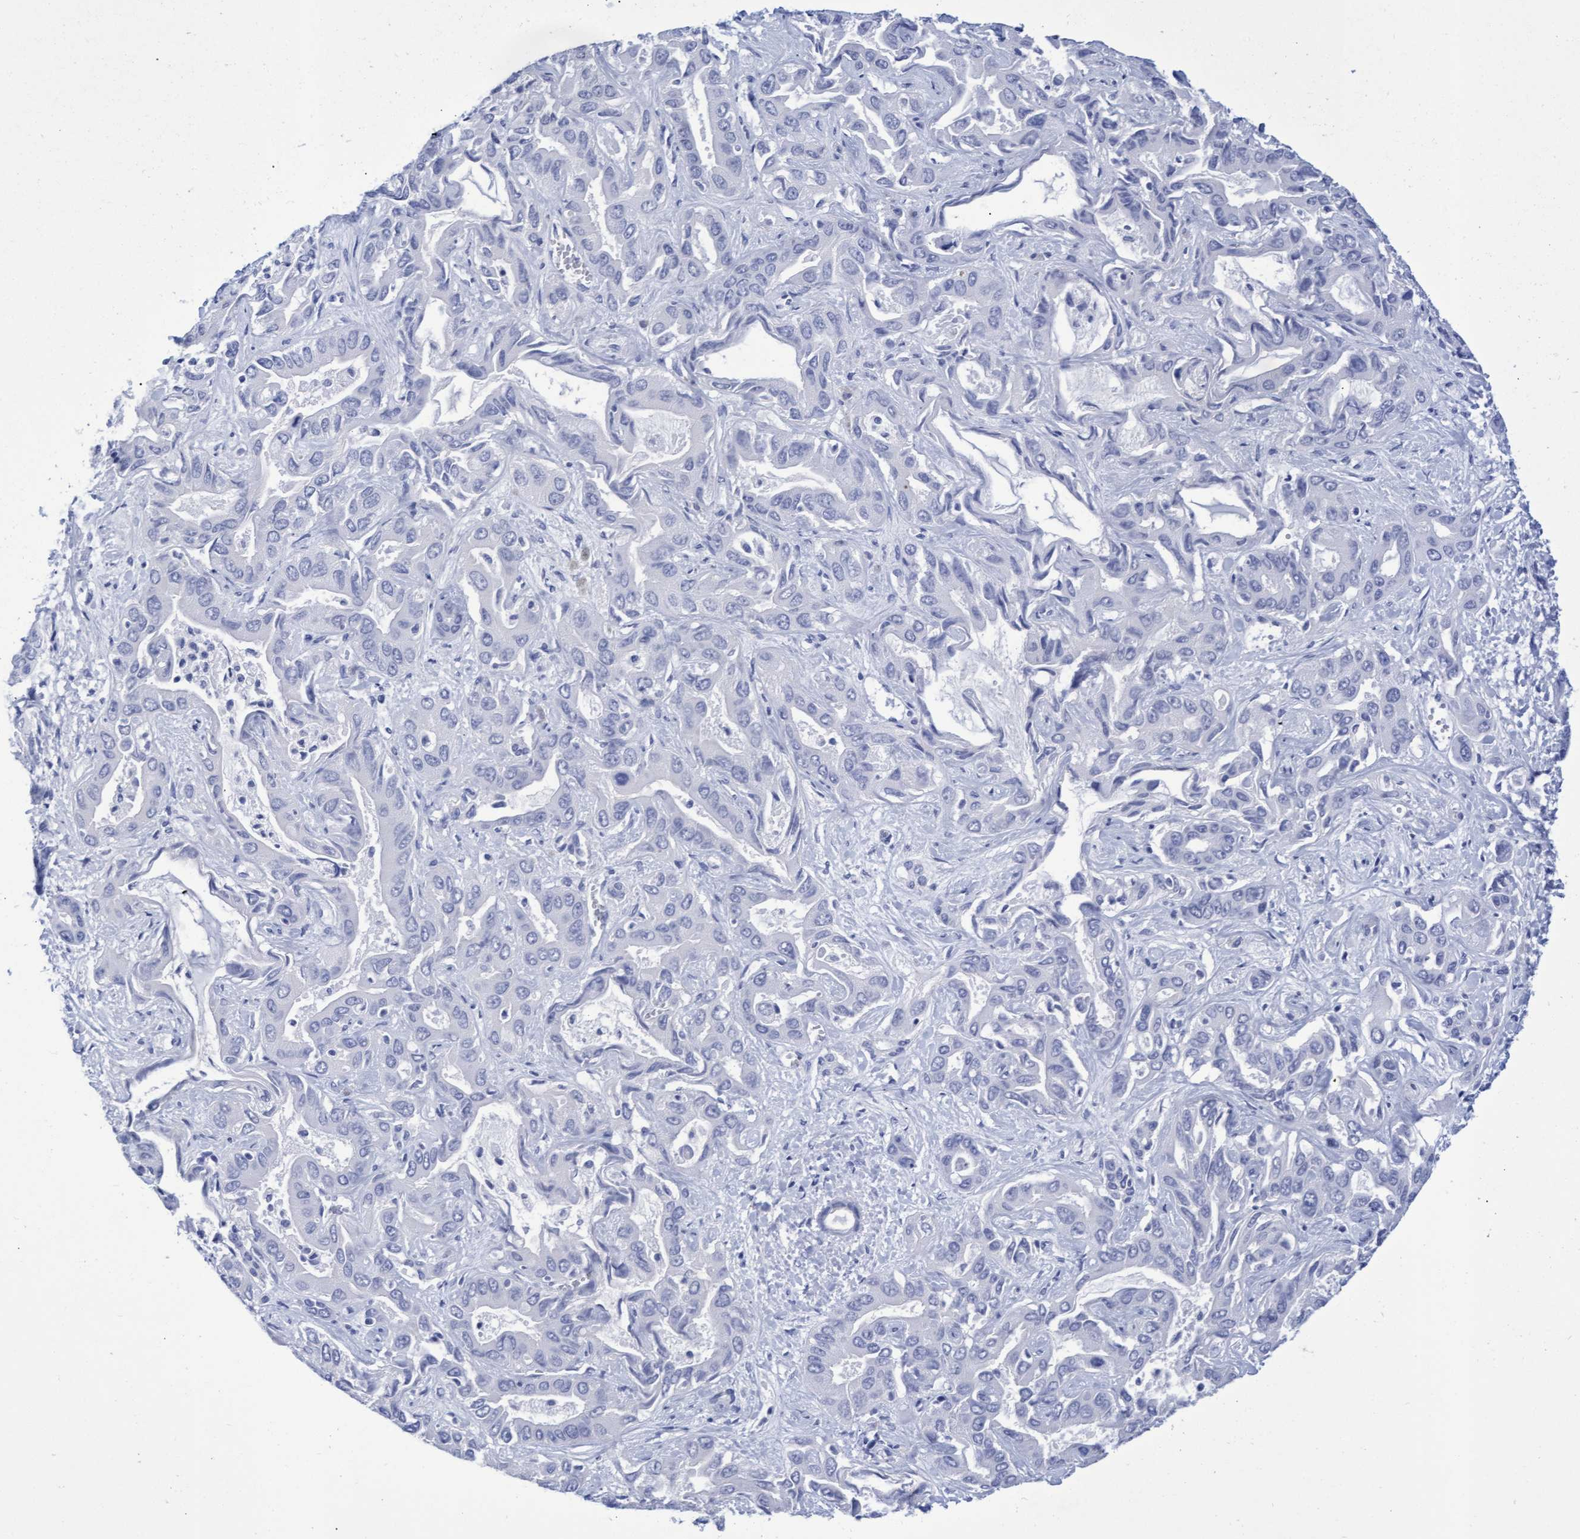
{"staining": {"intensity": "negative", "quantity": "none", "location": "none"}, "tissue": "liver cancer", "cell_type": "Tumor cells", "image_type": "cancer", "snomed": [{"axis": "morphology", "description": "Cholangiocarcinoma"}, {"axis": "topography", "description": "Liver"}], "caption": "The immunohistochemistry (IHC) histopathology image has no significant positivity in tumor cells of cholangiocarcinoma (liver) tissue.", "gene": "INSL6", "patient": {"sex": "female", "age": 52}}